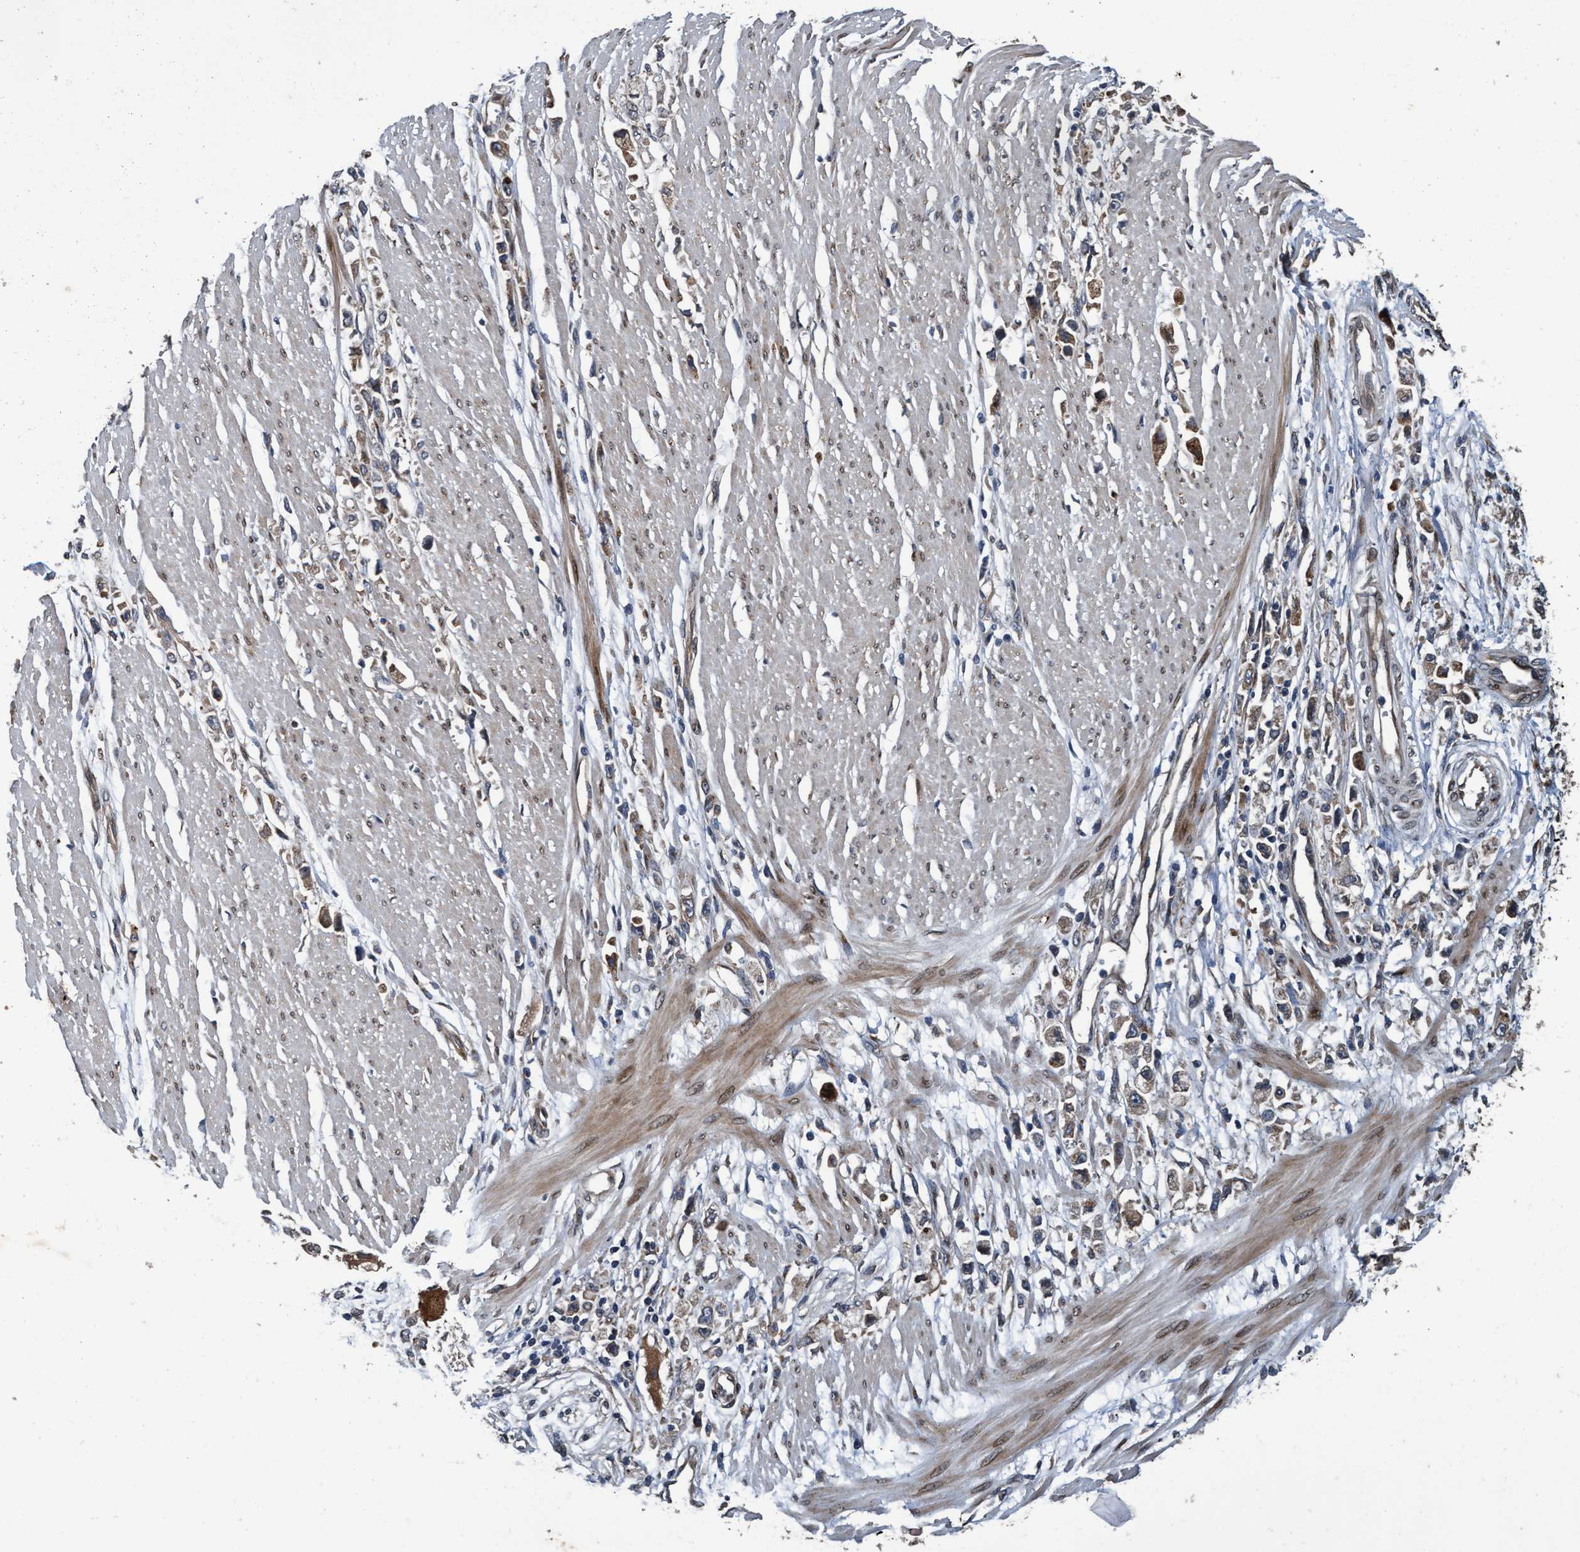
{"staining": {"intensity": "strong", "quantity": "<25%", "location": "cytoplasmic/membranous"}, "tissue": "stomach cancer", "cell_type": "Tumor cells", "image_type": "cancer", "snomed": [{"axis": "morphology", "description": "Adenocarcinoma, NOS"}, {"axis": "topography", "description": "Stomach"}], "caption": "This histopathology image displays immunohistochemistry (IHC) staining of human adenocarcinoma (stomach), with medium strong cytoplasmic/membranous staining in approximately <25% of tumor cells.", "gene": "MACC1", "patient": {"sex": "female", "age": 59}}